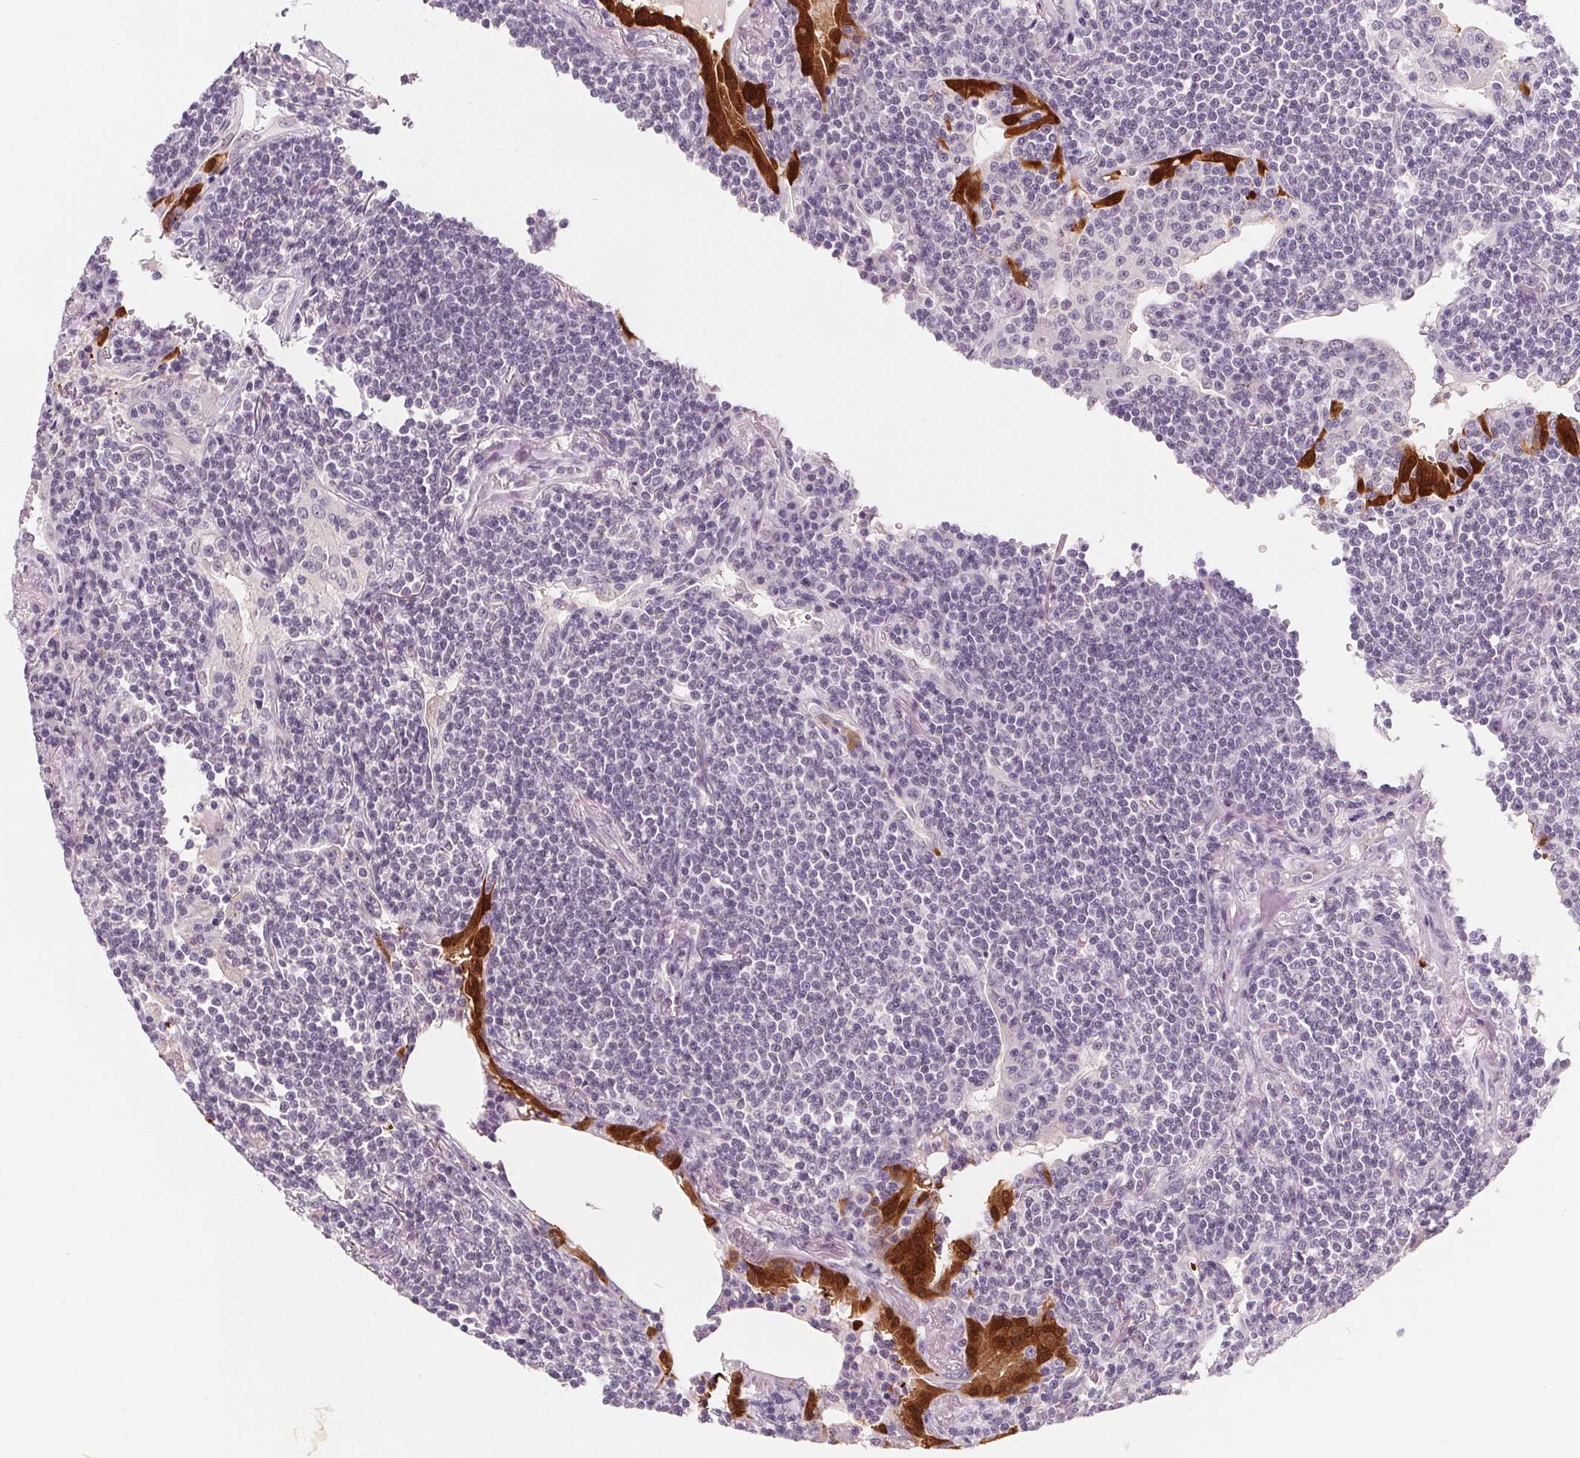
{"staining": {"intensity": "negative", "quantity": "none", "location": "none"}, "tissue": "lymphoma", "cell_type": "Tumor cells", "image_type": "cancer", "snomed": [{"axis": "morphology", "description": "Malignant lymphoma, non-Hodgkin's type, Low grade"}, {"axis": "topography", "description": "Lung"}], "caption": "Immunohistochemistry (IHC) of human malignant lymphoma, non-Hodgkin's type (low-grade) demonstrates no staining in tumor cells.", "gene": "DBX2", "patient": {"sex": "female", "age": 71}}